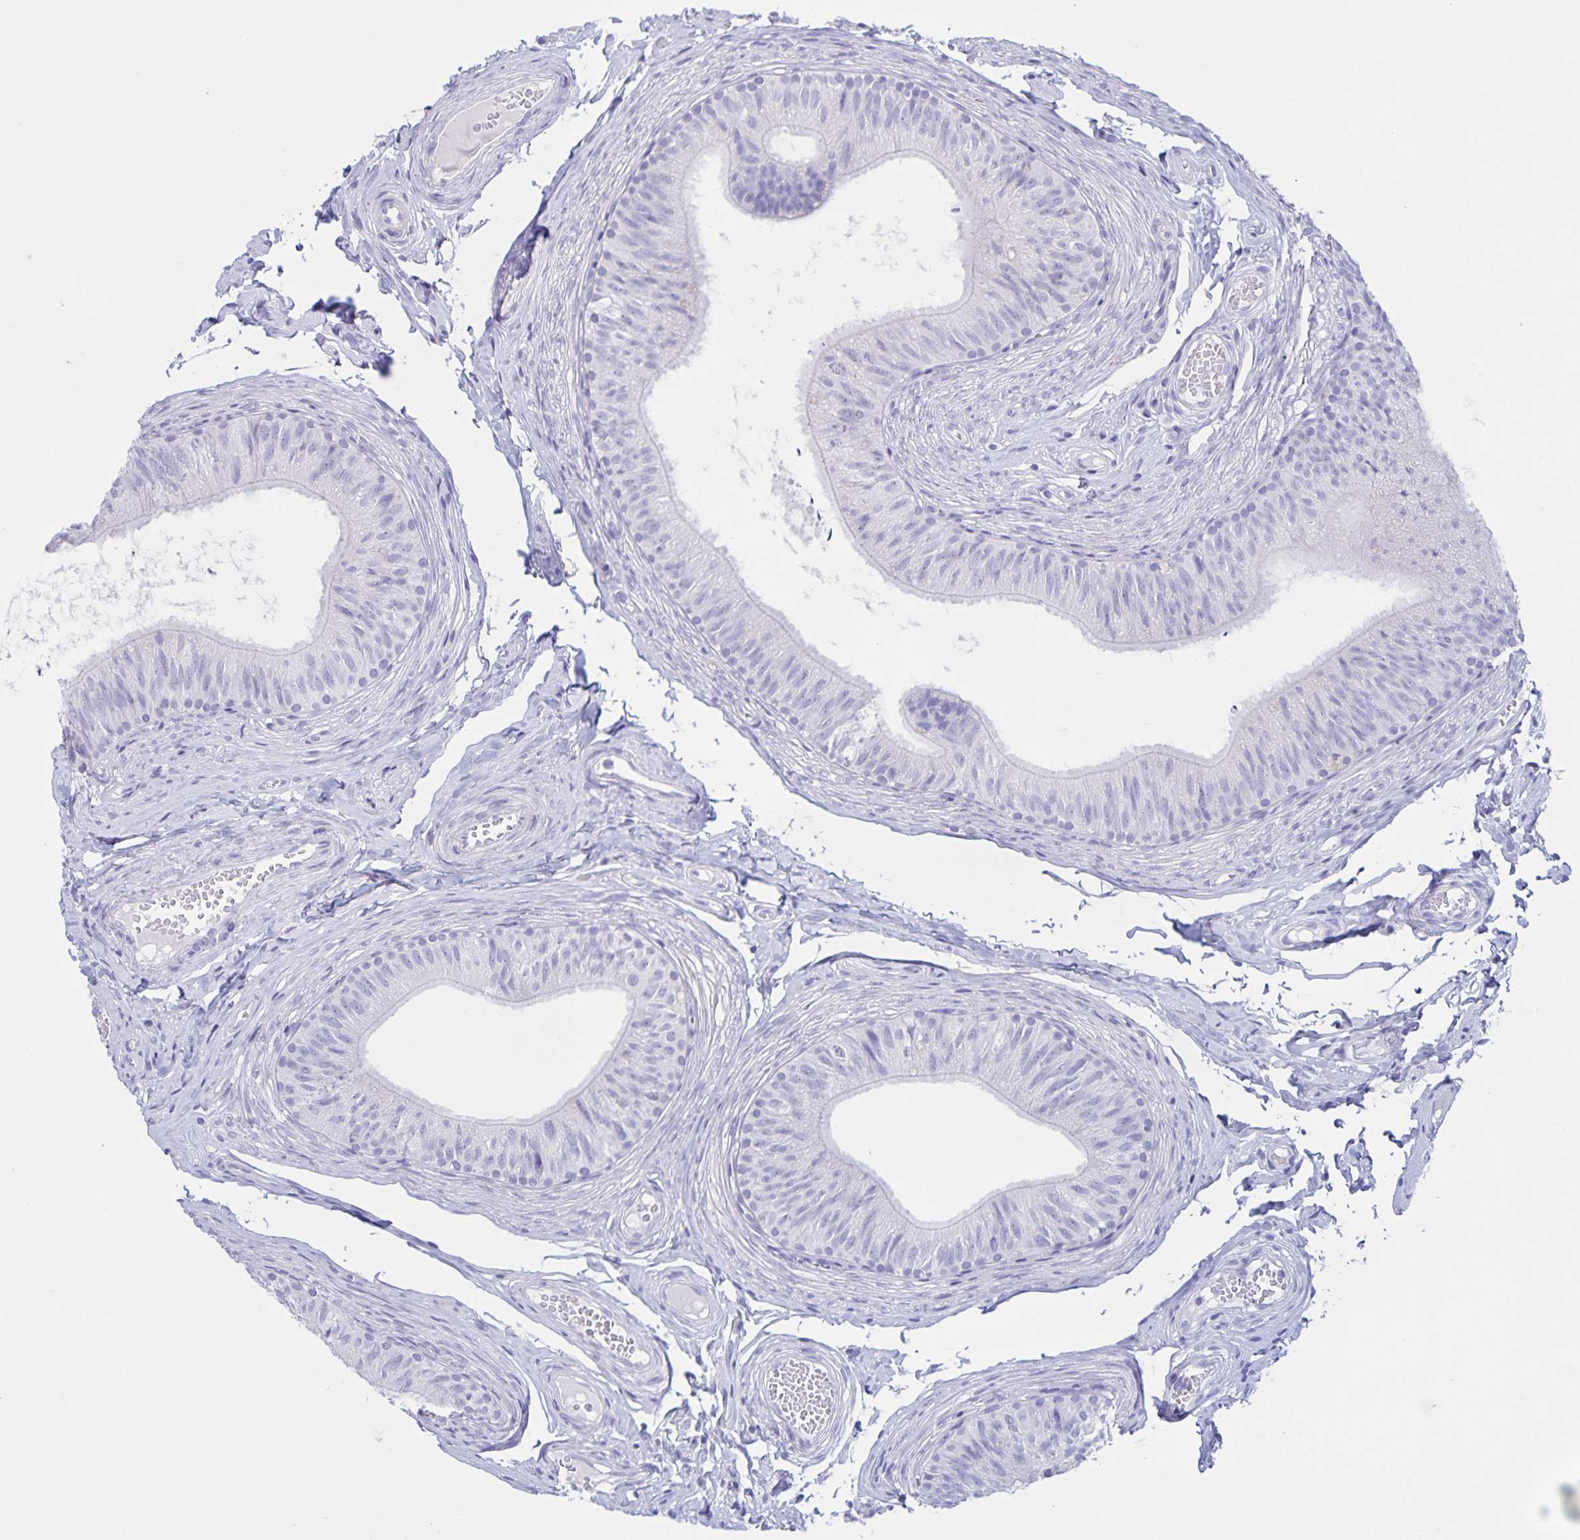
{"staining": {"intensity": "negative", "quantity": "none", "location": "none"}, "tissue": "epididymis", "cell_type": "Glandular cells", "image_type": "normal", "snomed": [{"axis": "morphology", "description": "Normal tissue, NOS"}, {"axis": "topography", "description": "Epididymis, spermatic cord, NOS"}, {"axis": "topography", "description": "Epididymis"}, {"axis": "topography", "description": "Peripheral nerve tissue"}], "caption": "Photomicrograph shows no protein positivity in glandular cells of unremarkable epididymis. The staining was performed using DAB to visualize the protein expression in brown, while the nuclei were stained in blue with hematoxylin (Magnification: 20x).", "gene": "TGIF2LX", "patient": {"sex": "male", "age": 29}}